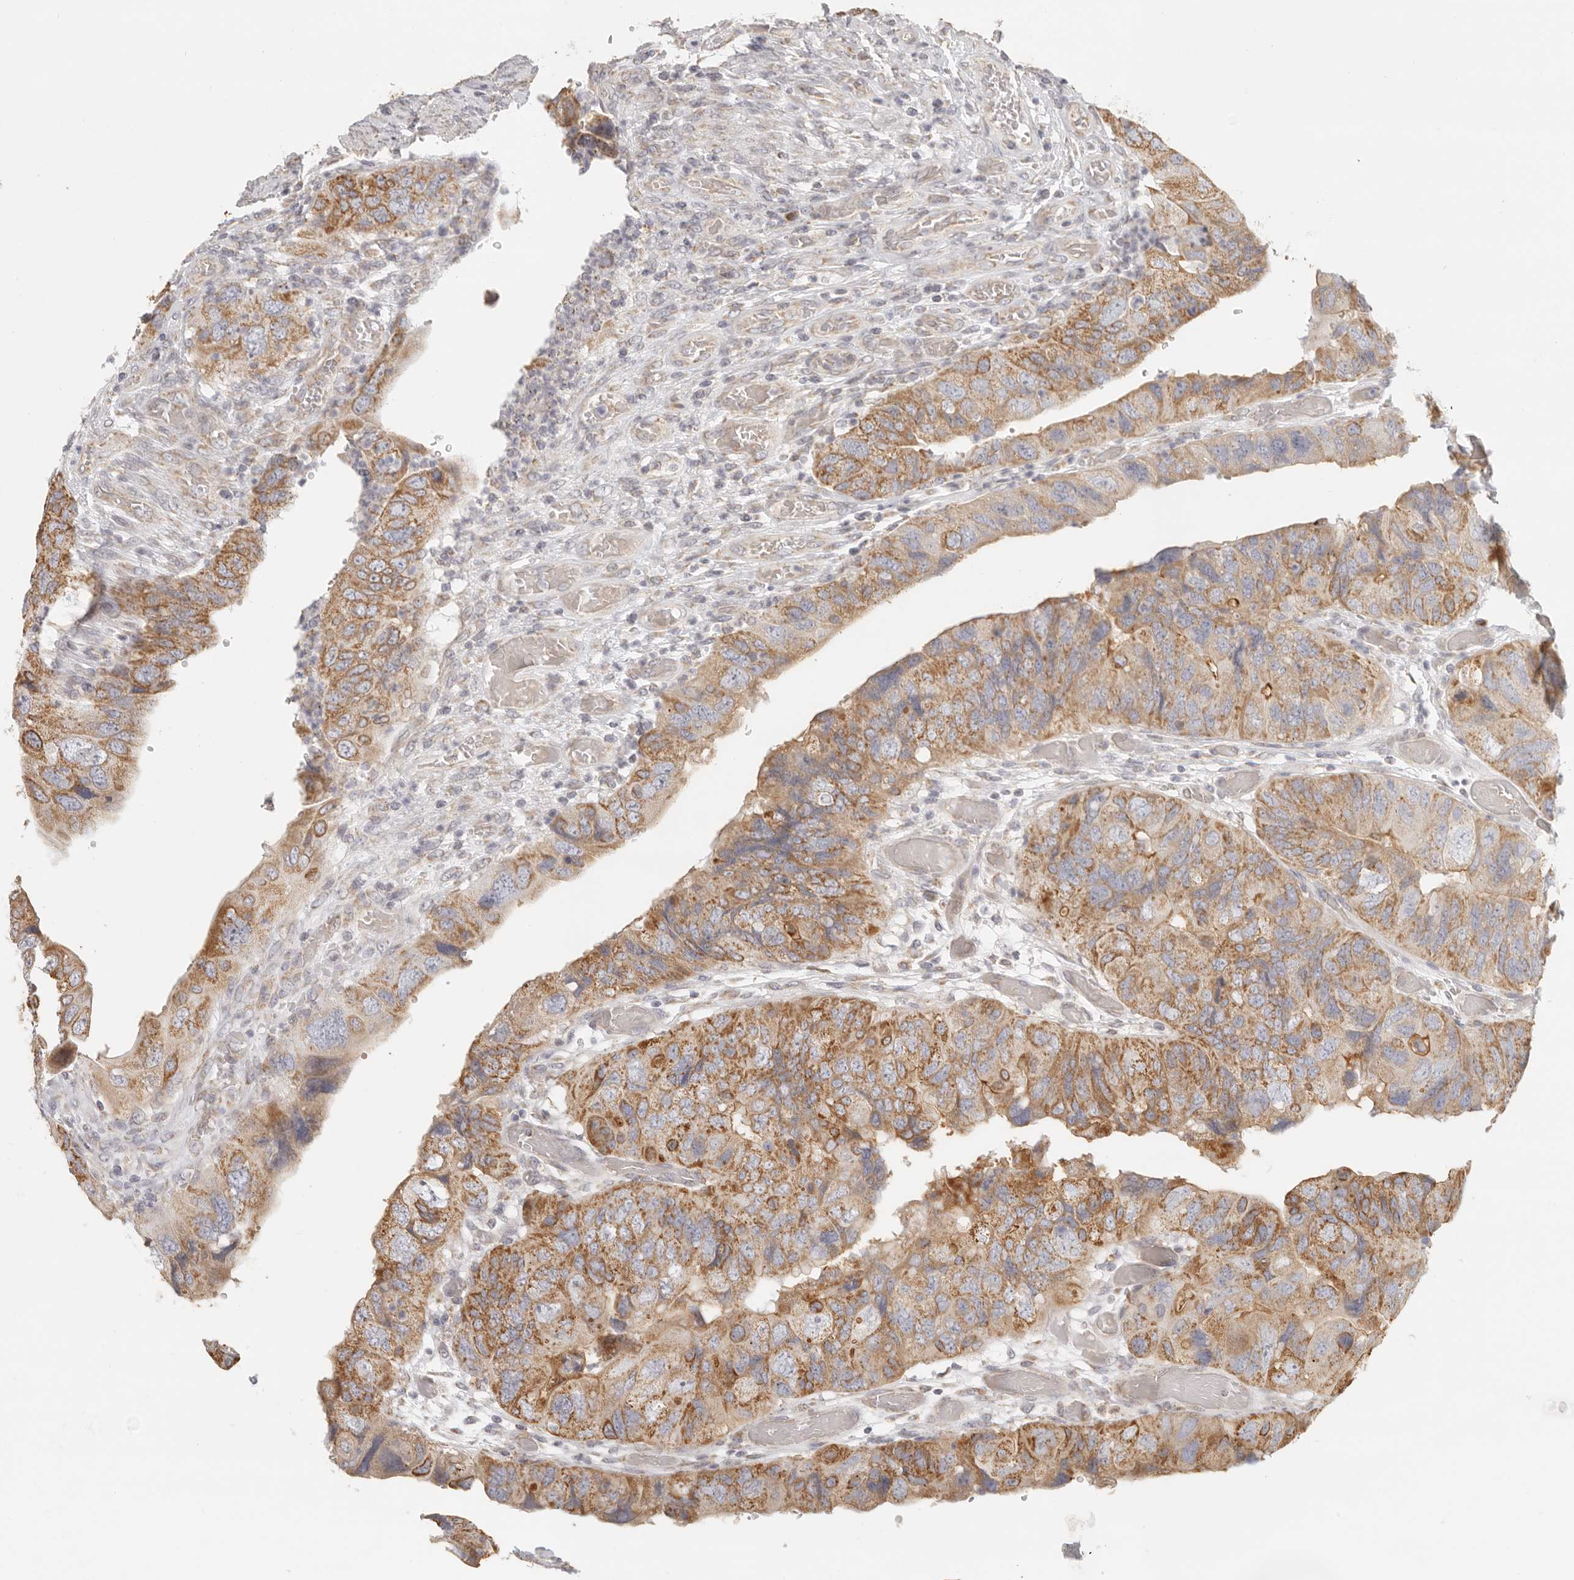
{"staining": {"intensity": "moderate", "quantity": ">75%", "location": "cytoplasmic/membranous"}, "tissue": "colorectal cancer", "cell_type": "Tumor cells", "image_type": "cancer", "snomed": [{"axis": "morphology", "description": "Adenocarcinoma, NOS"}, {"axis": "topography", "description": "Rectum"}], "caption": "Immunohistochemical staining of human colorectal adenocarcinoma displays moderate cytoplasmic/membranous protein staining in approximately >75% of tumor cells.", "gene": "KDF1", "patient": {"sex": "male", "age": 63}}